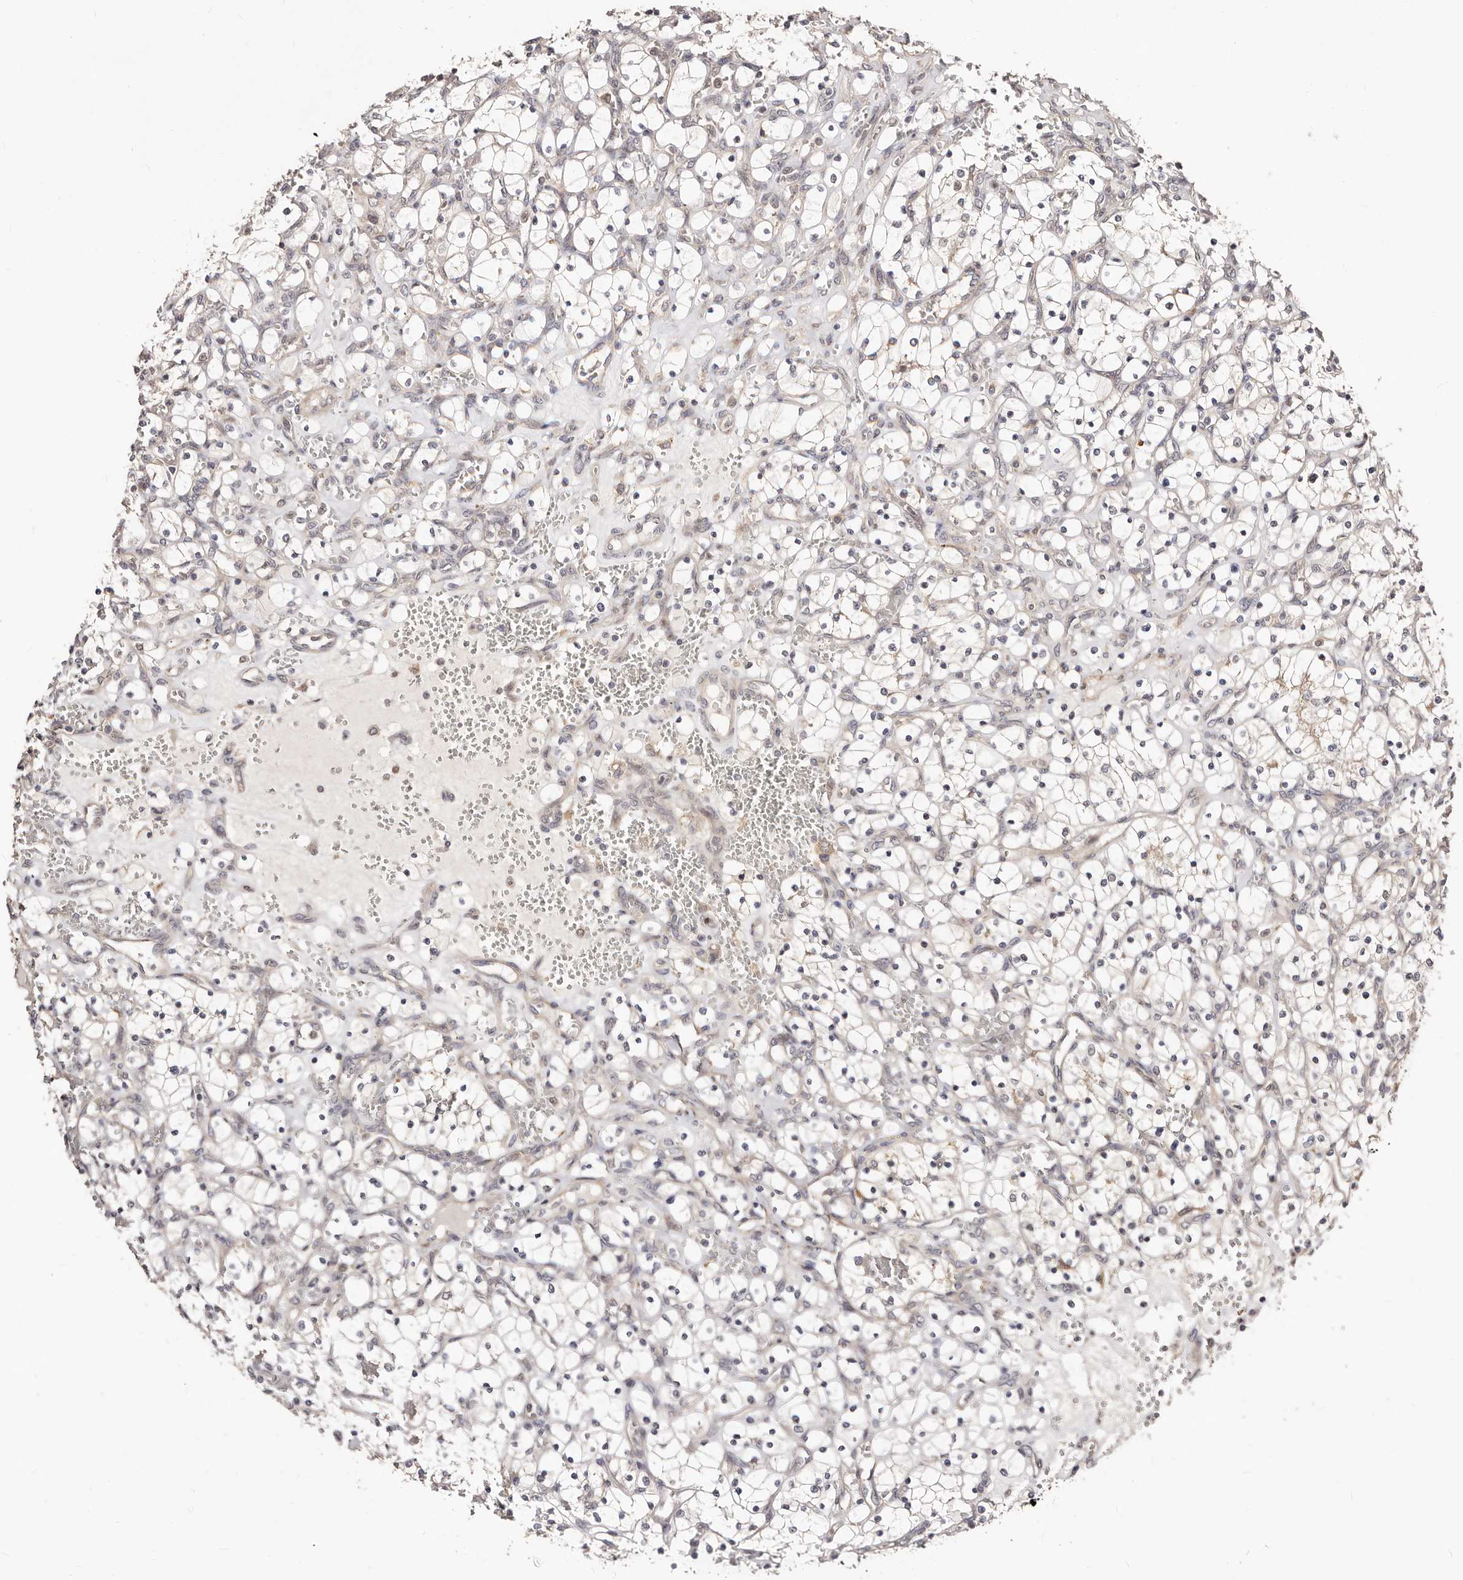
{"staining": {"intensity": "negative", "quantity": "none", "location": "none"}, "tissue": "renal cancer", "cell_type": "Tumor cells", "image_type": "cancer", "snomed": [{"axis": "morphology", "description": "Adenocarcinoma, NOS"}, {"axis": "topography", "description": "Kidney"}], "caption": "The image displays no staining of tumor cells in renal adenocarcinoma. Nuclei are stained in blue.", "gene": "APOL6", "patient": {"sex": "female", "age": 69}}